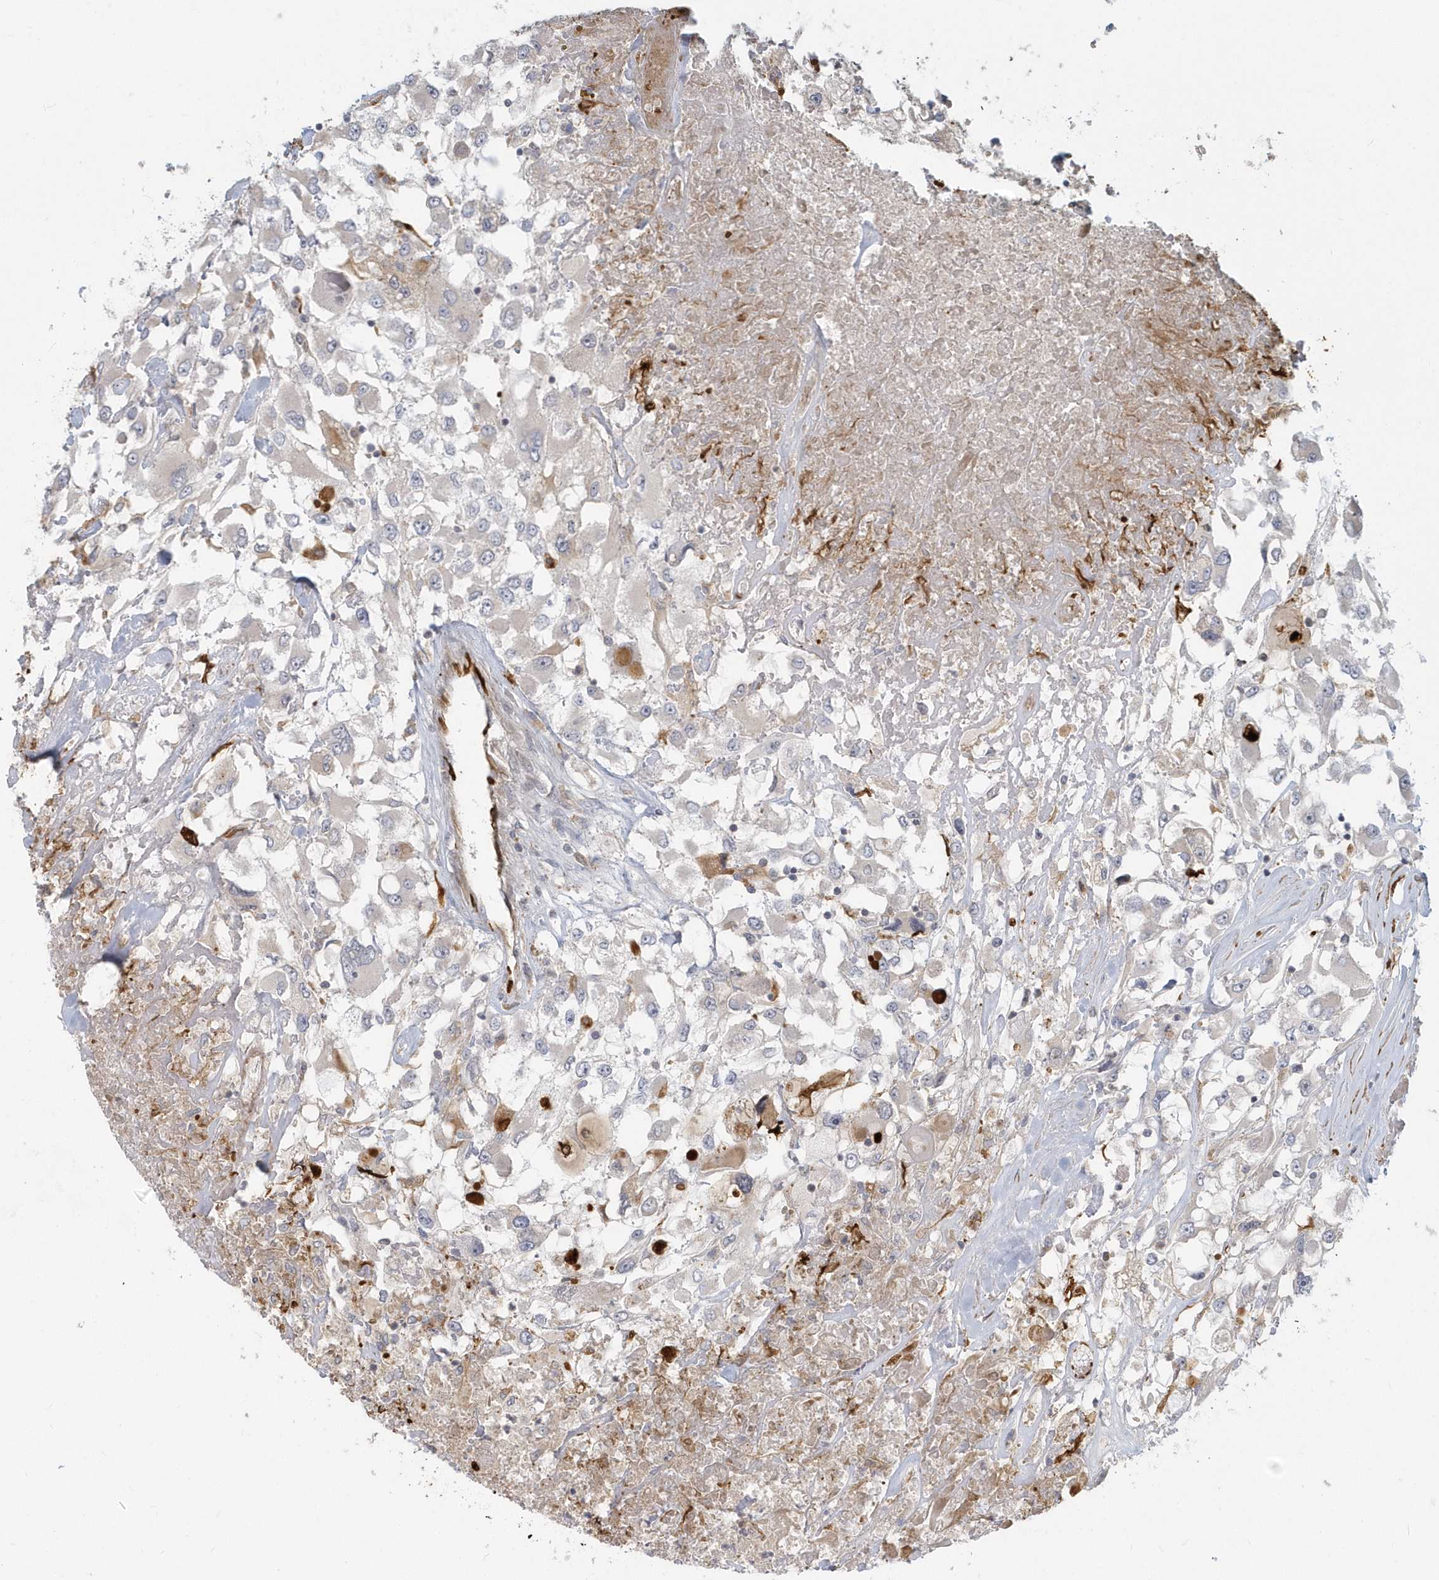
{"staining": {"intensity": "moderate", "quantity": "<25%", "location": "cytoplasmic/membranous"}, "tissue": "renal cancer", "cell_type": "Tumor cells", "image_type": "cancer", "snomed": [{"axis": "morphology", "description": "Adenocarcinoma, NOS"}, {"axis": "topography", "description": "Kidney"}], "caption": "IHC of human renal cancer exhibits low levels of moderate cytoplasmic/membranous staining in approximately <25% of tumor cells. The protein is stained brown, and the nuclei are stained in blue (DAB IHC with brightfield microscopy, high magnification).", "gene": "NAPB", "patient": {"sex": "female", "age": 52}}